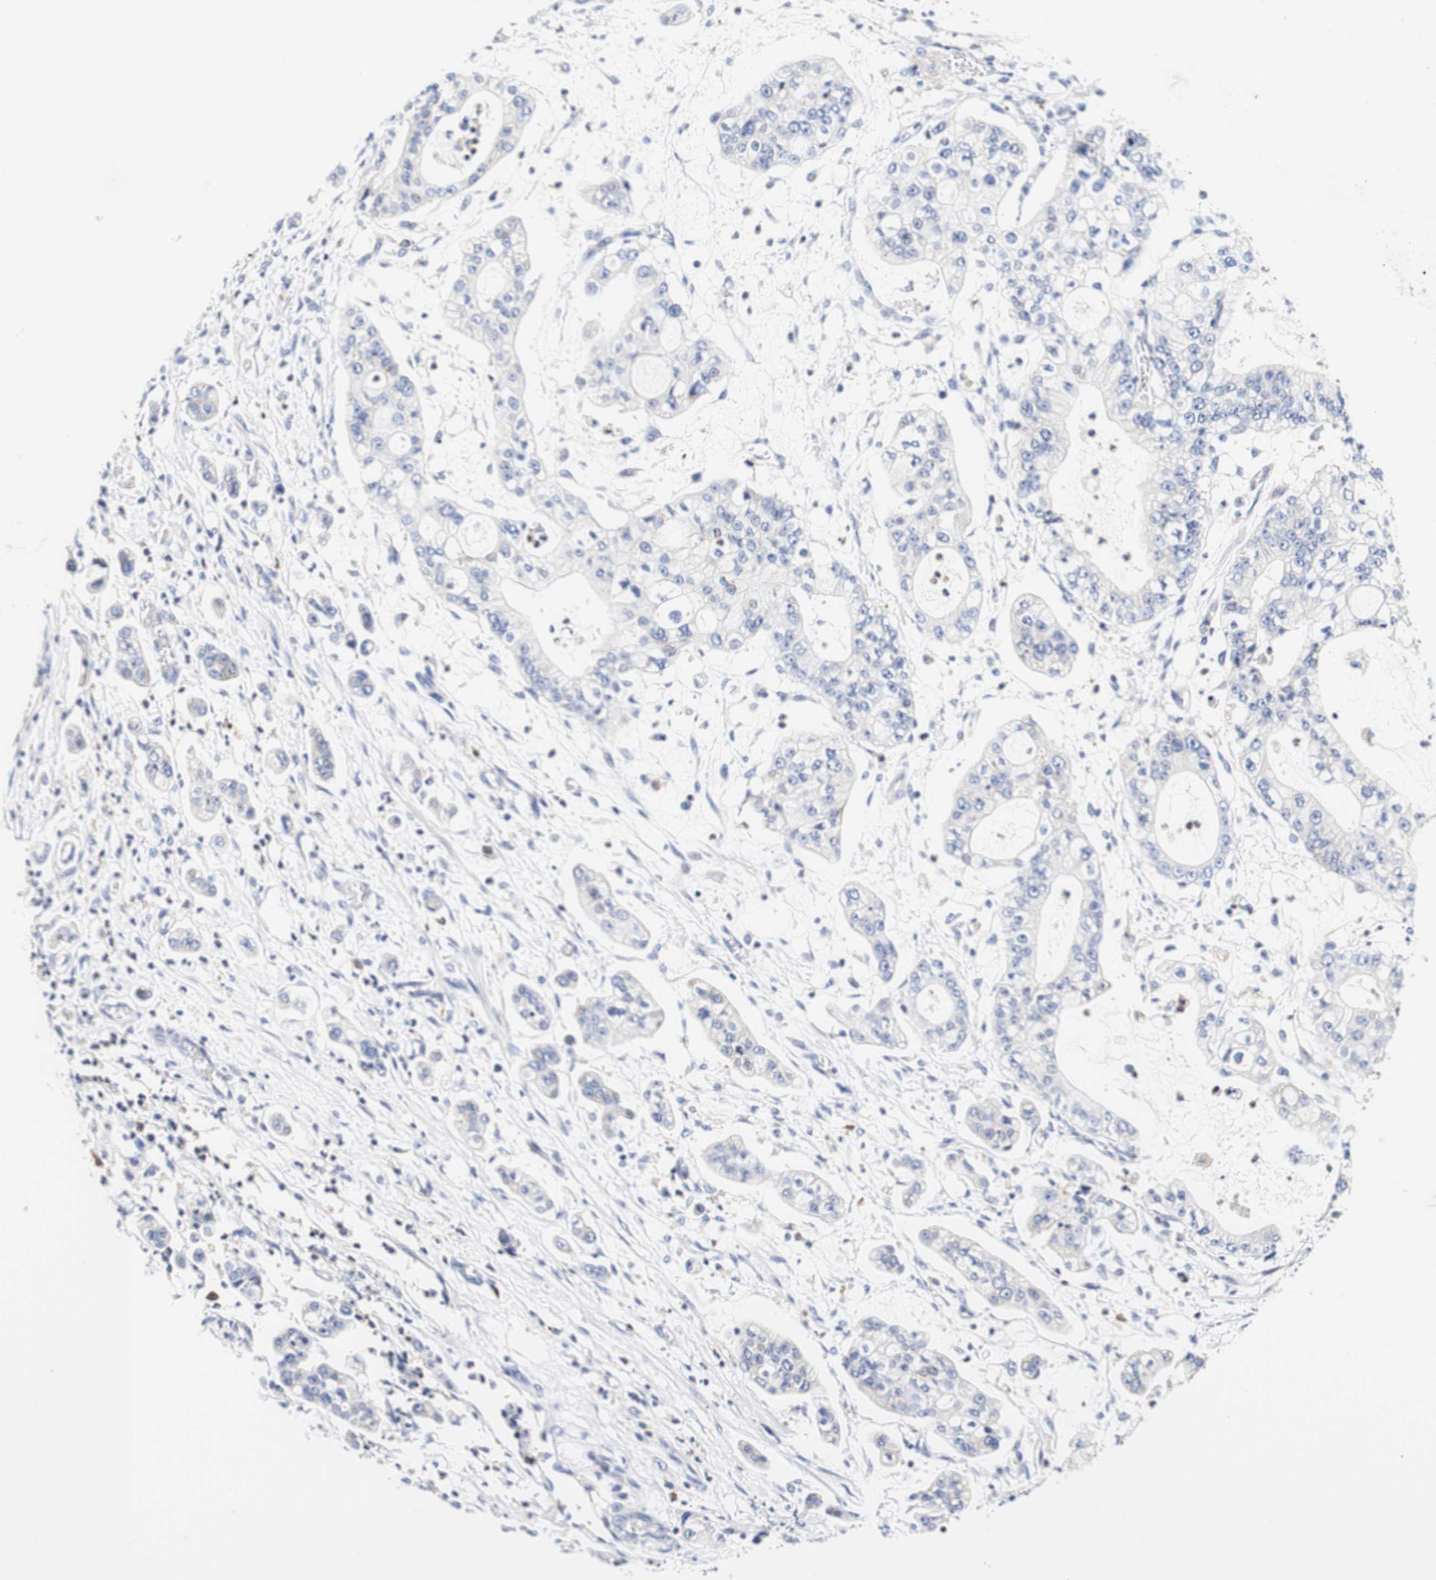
{"staining": {"intensity": "negative", "quantity": "none", "location": "none"}, "tissue": "stomach cancer", "cell_type": "Tumor cells", "image_type": "cancer", "snomed": [{"axis": "morphology", "description": "Adenocarcinoma, NOS"}, {"axis": "topography", "description": "Stomach"}], "caption": "An immunohistochemistry (IHC) histopathology image of adenocarcinoma (stomach) is shown. There is no staining in tumor cells of adenocarcinoma (stomach). (DAB IHC visualized using brightfield microscopy, high magnification).", "gene": "CAMK4", "patient": {"sex": "male", "age": 76}}